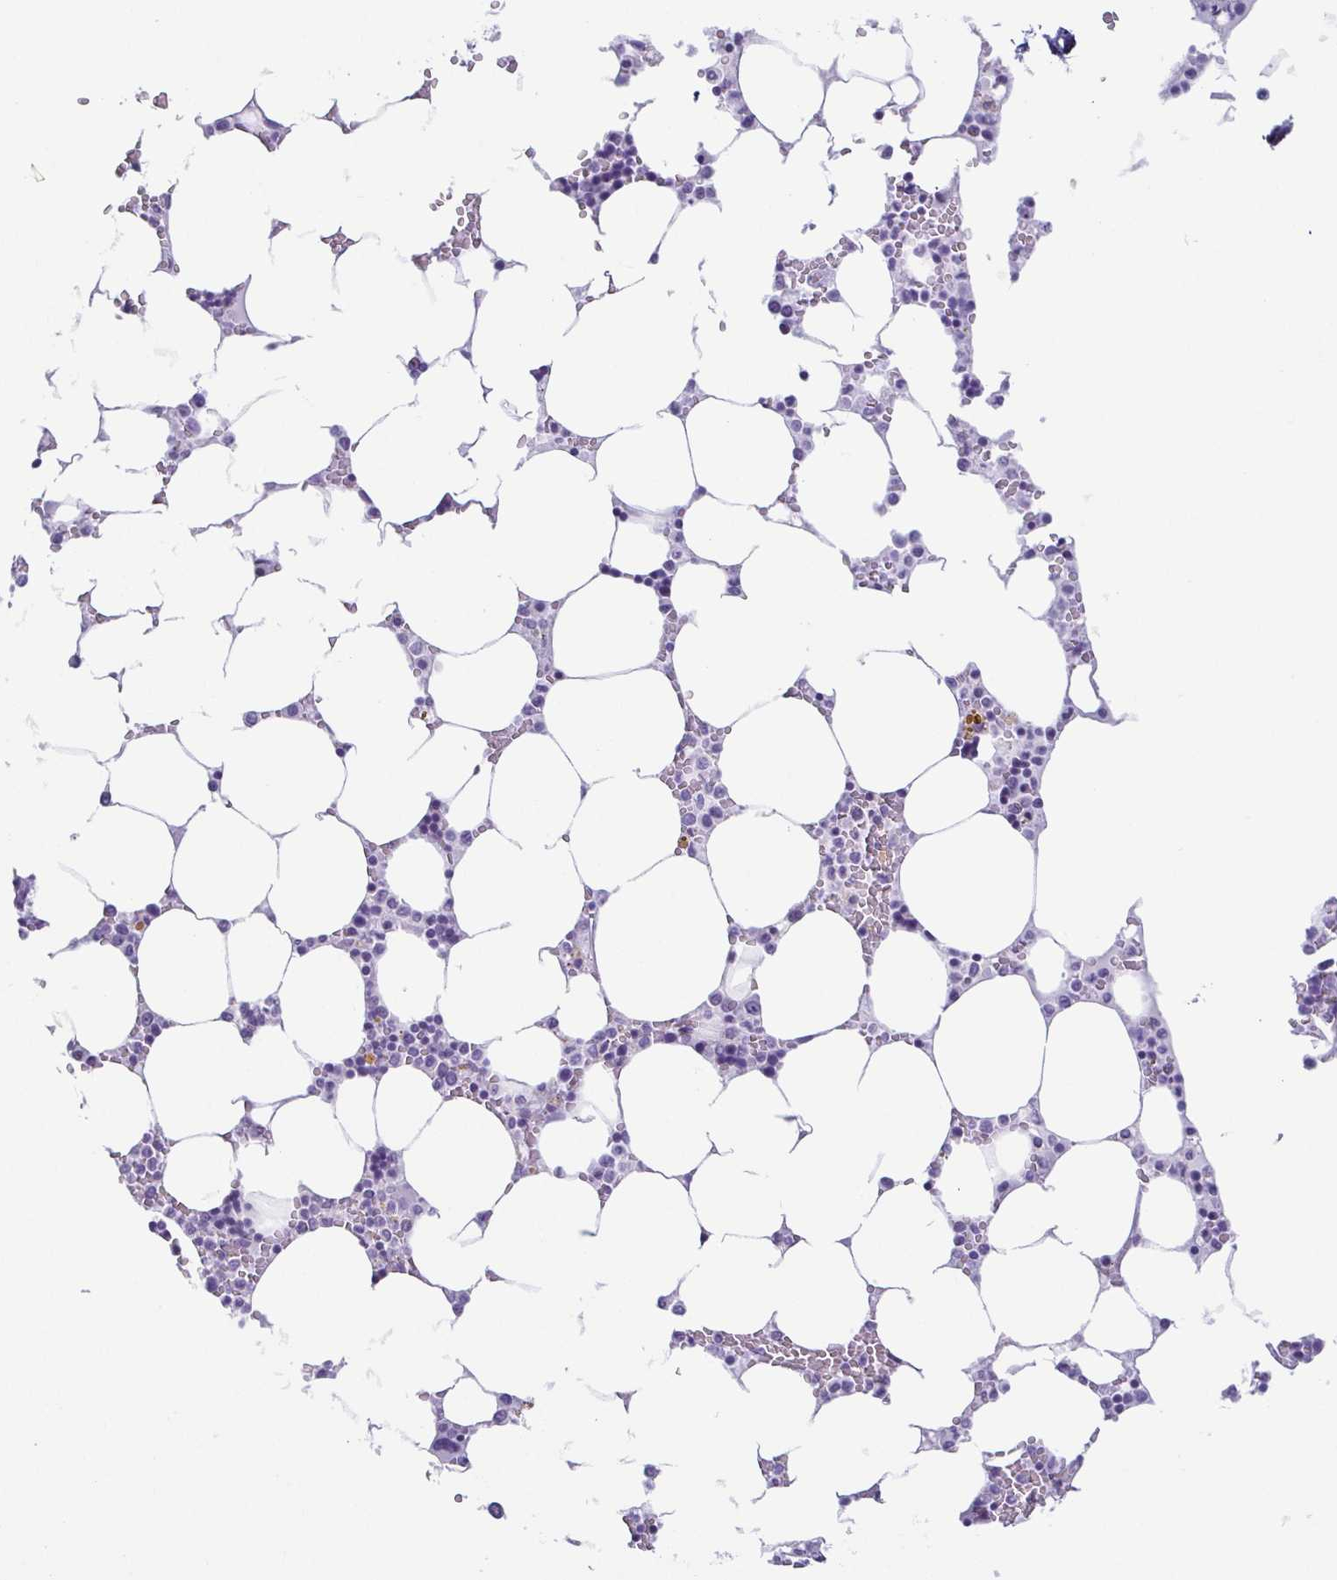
{"staining": {"intensity": "negative", "quantity": "none", "location": "none"}, "tissue": "bone marrow", "cell_type": "Hematopoietic cells", "image_type": "normal", "snomed": [{"axis": "morphology", "description": "Normal tissue, NOS"}, {"axis": "topography", "description": "Bone marrow"}], "caption": "Immunohistochemistry of unremarkable bone marrow demonstrates no positivity in hematopoietic cells. (Stains: DAB (3,3'-diaminobenzidine) immunohistochemistry with hematoxylin counter stain, Microscopy: brightfield microscopy at high magnification).", "gene": "ESX1", "patient": {"sex": "male", "age": 64}}